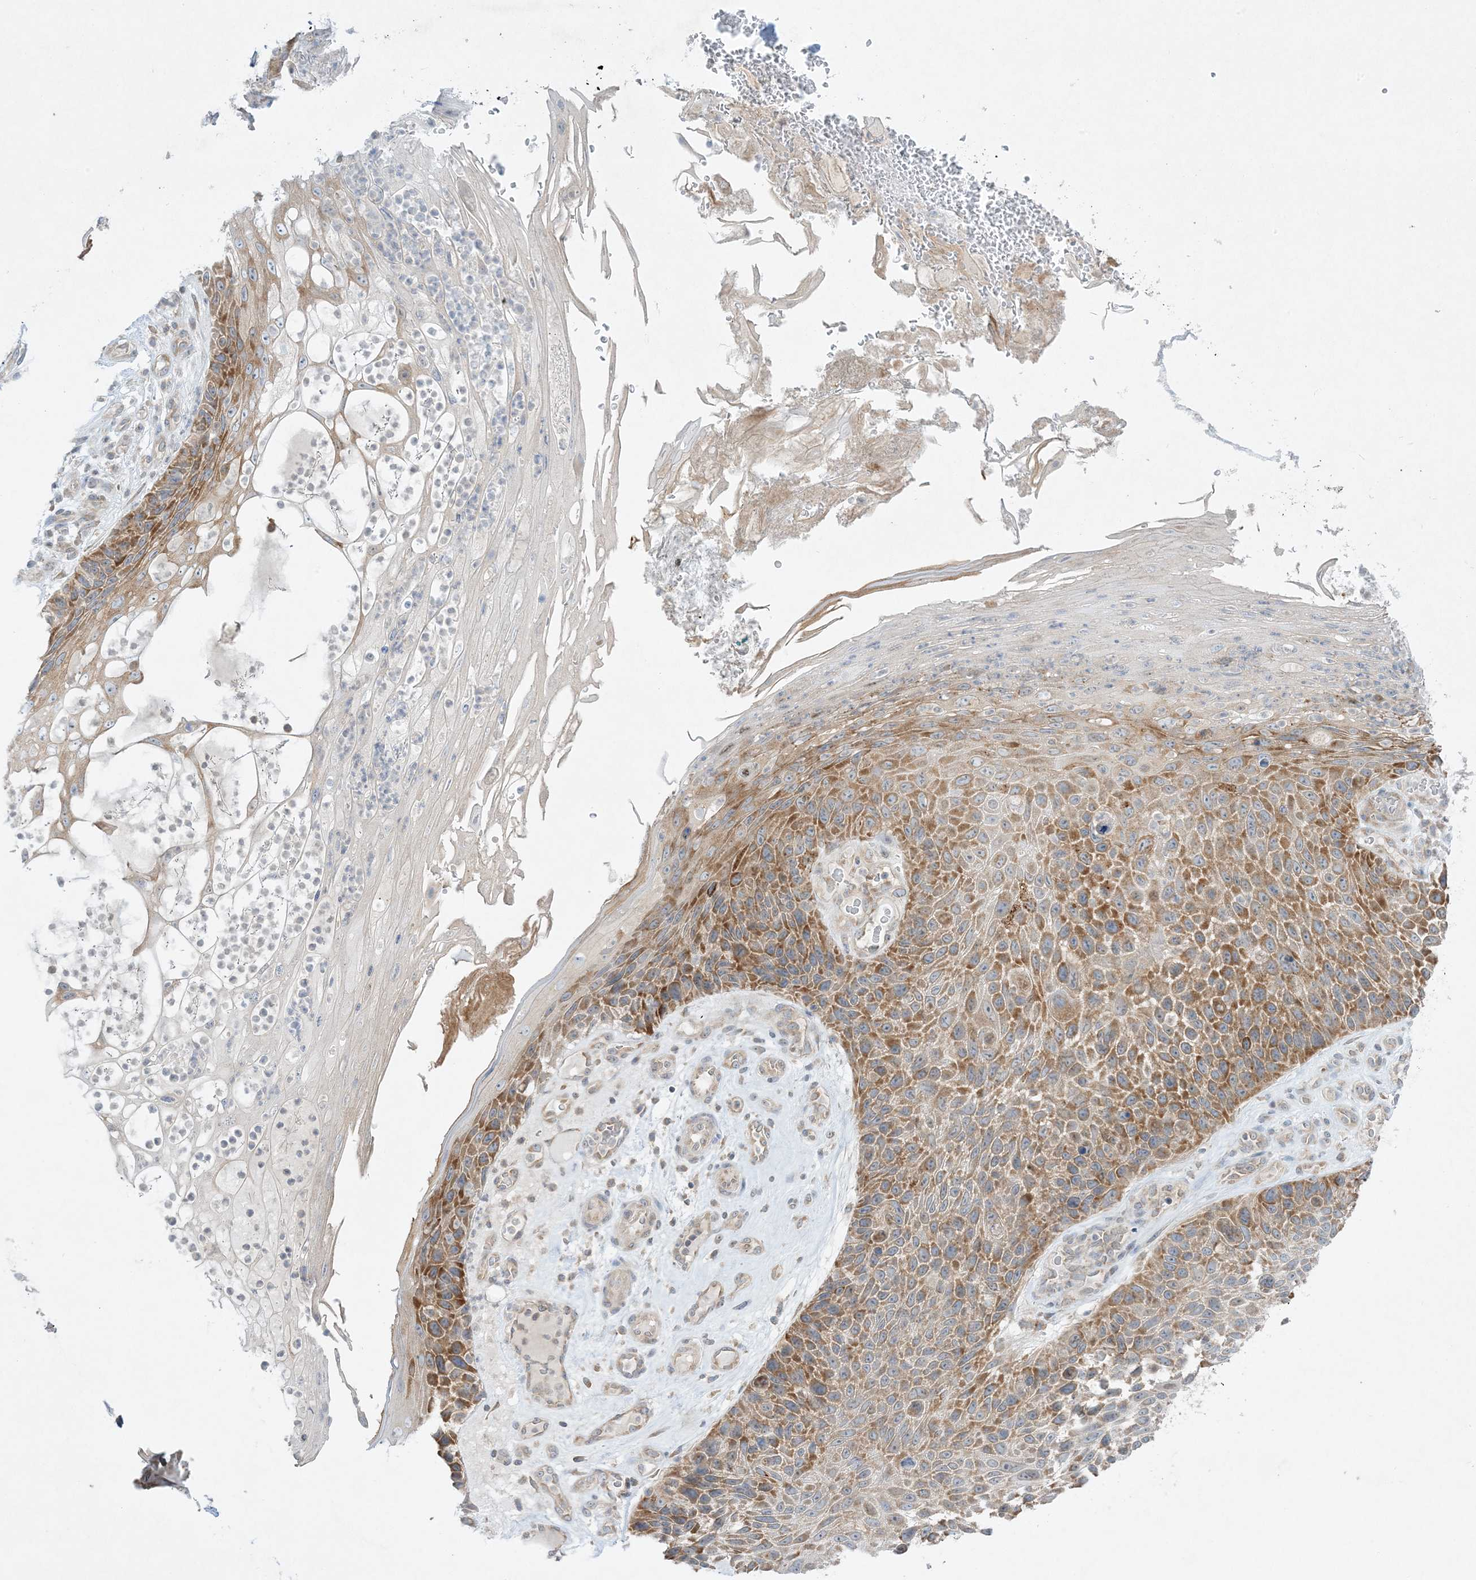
{"staining": {"intensity": "moderate", "quantity": ">75%", "location": "cytoplasmic/membranous"}, "tissue": "skin cancer", "cell_type": "Tumor cells", "image_type": "cancer", "snomed": [{"axis": "morphology", "description": "Squamous cell carcinoma, NOS"}, {"axis": "topography", "description": "Skin"}], "caption": "This histopathology image exhibits squamous cell carcinoma (skin) stained with IHC to label a protein in brown. The cytoplasmic/membranous of tumor cells show moderate positivity for the protein. Nuclei are counter-stained blue.", "gene": "RPP40", "patient": {"sex": "female", "age": 88}}